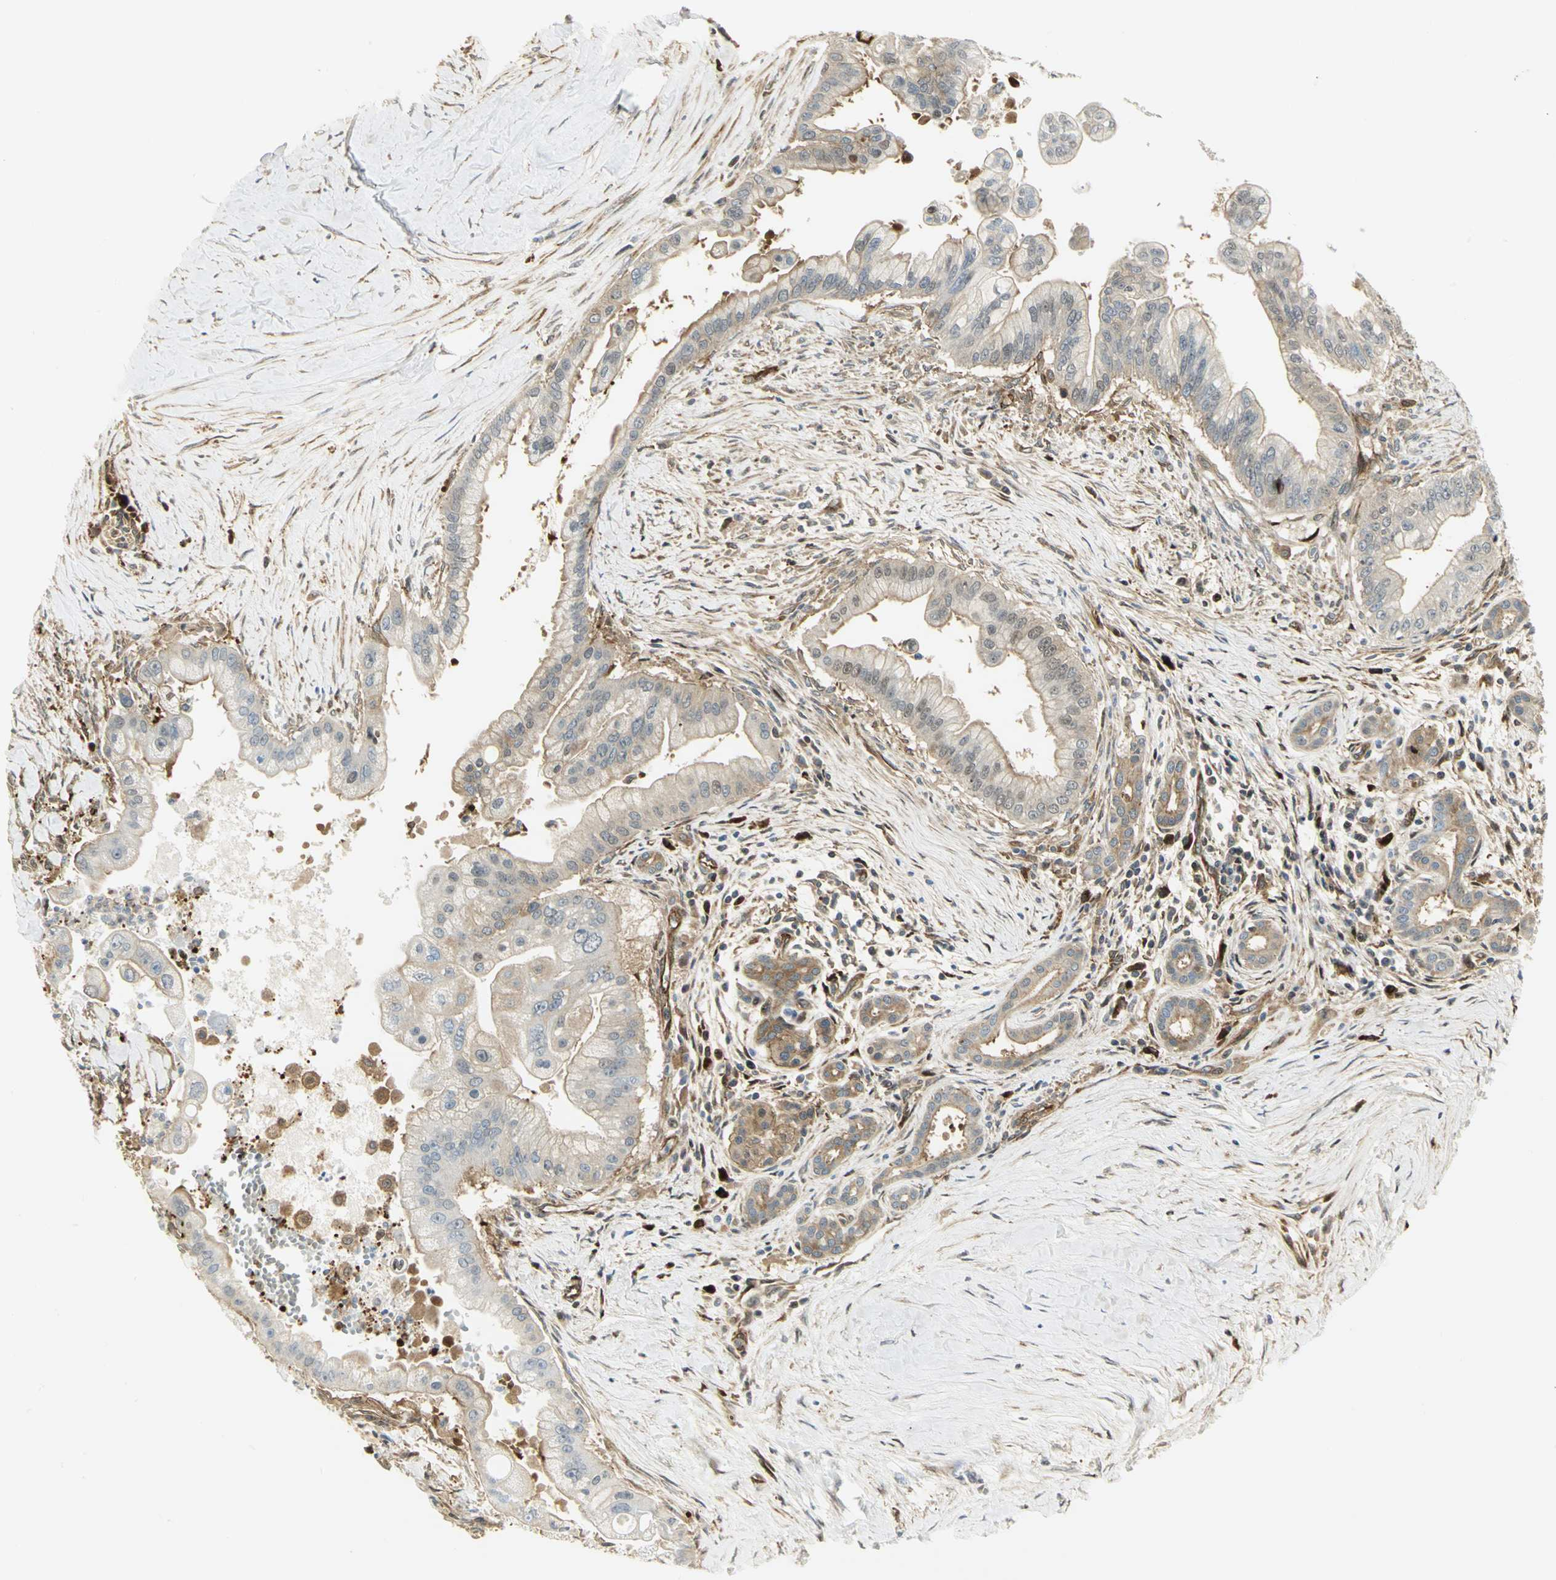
{"staining": {"intensity": "strong", "quantity": ">75%", "location": "cytoplasmic/membranous"}, "tissue": "pancreatic cancer", "cell_type": "Tumor cells", "image_type": "cancer", "snomed": [{"axis": "morphology", "description": "Adenocarcinoma, NOS"}, {"axis": "topography", "description": "Pancreas"}], "caption": "Protein expression analysis of human pancreatic cancer (adenocarcinoma) reveals strong cytoplasmic/membranous staining in about >75% of tumor cells.", "gene": "EEA1", "patient": {"sex": "male", "age": 59}}